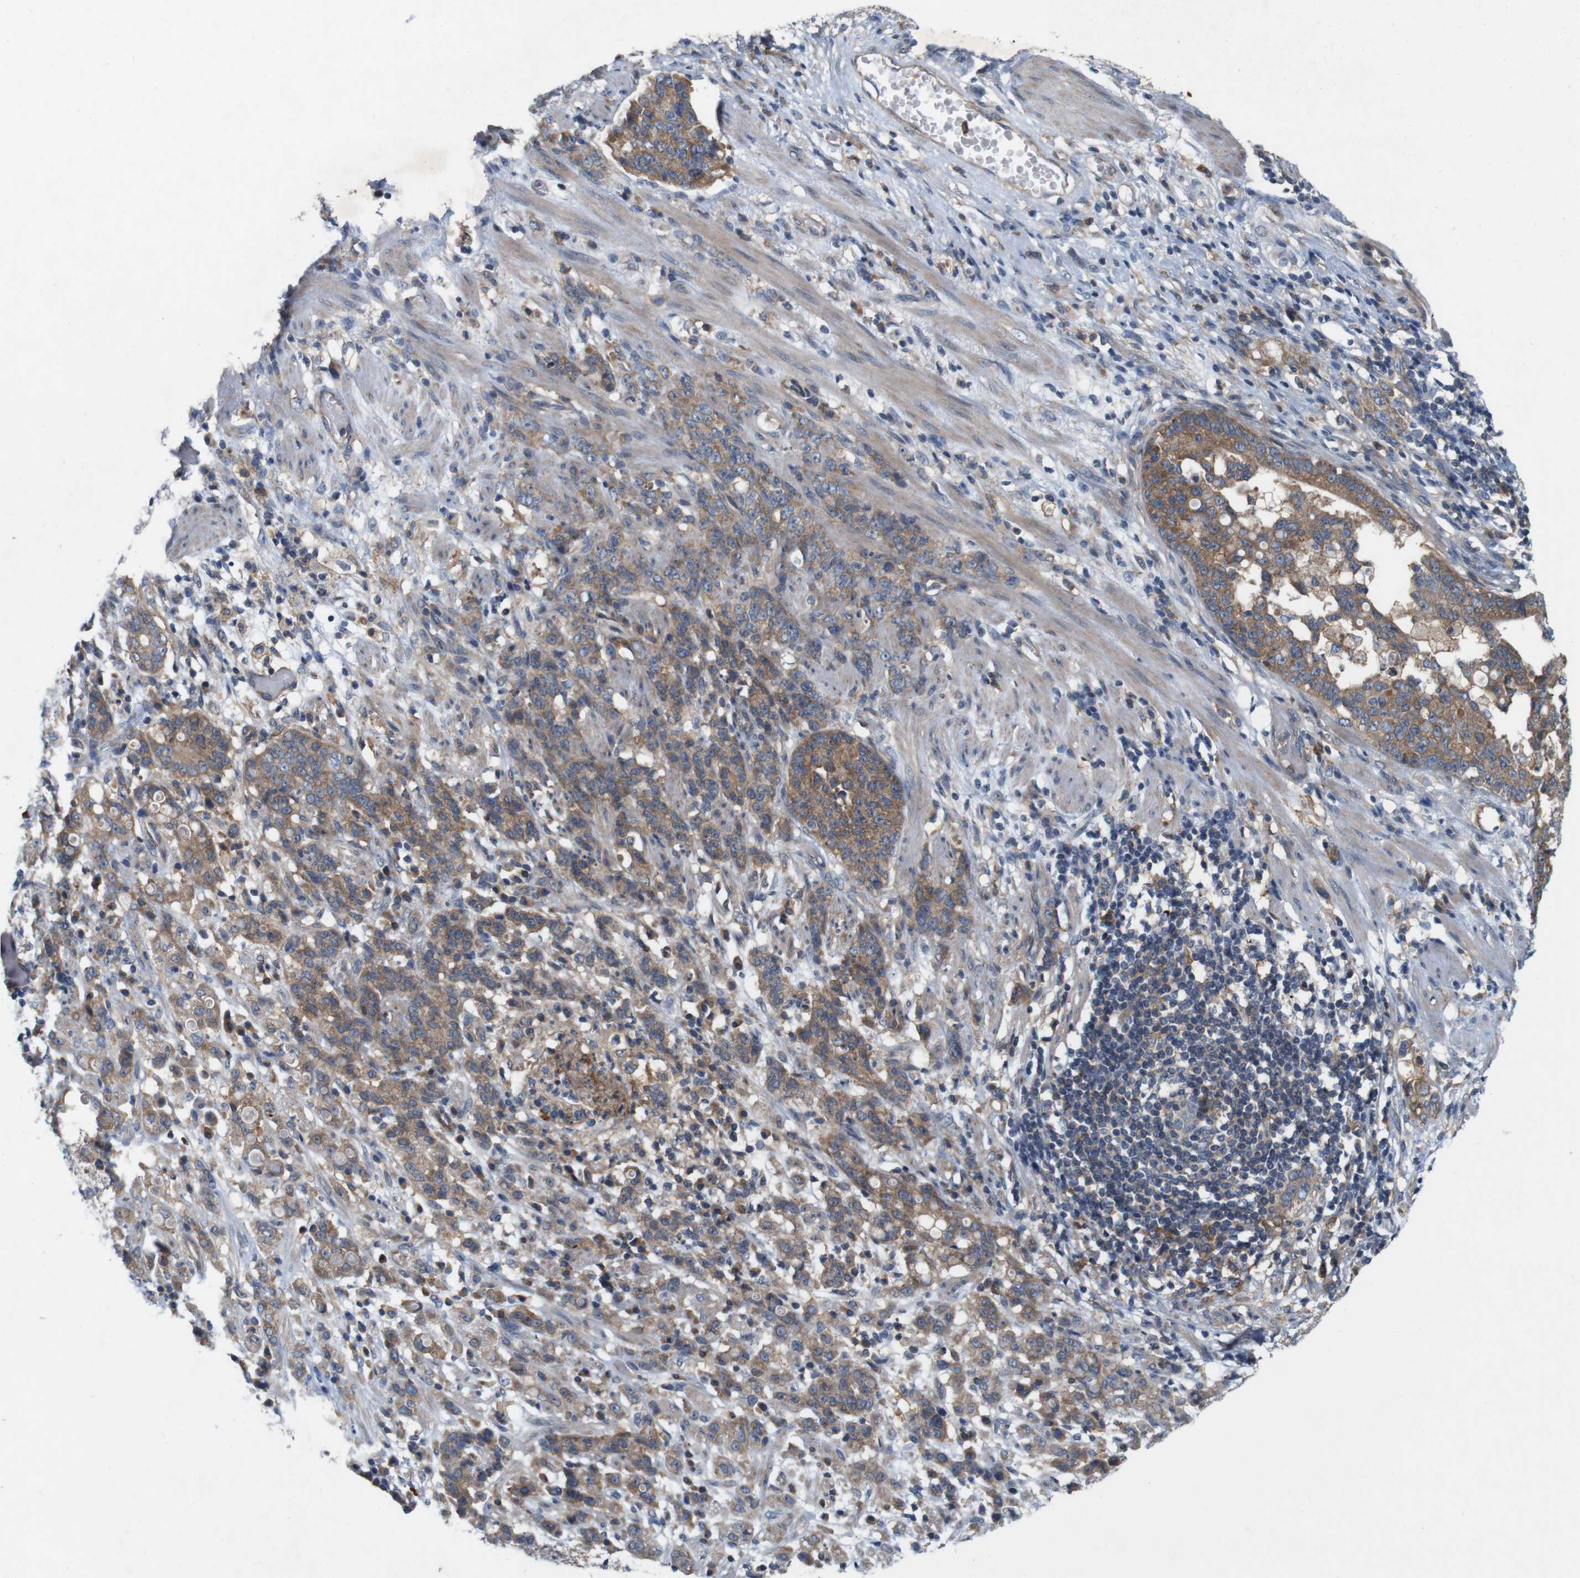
{"staining": {"intensity": "moderate", "quantity": ">75%", "location": "cytoplasmic/membranous"}, "tissue": "stomach cancer", "cell_type": "Tumor cells", "image_type": "cancer", "snomed": [{"axis": "morphology", "description": "Adenocarcinoma, NOS"}, {"axis": "topography", "description": "Stomach, lower"}], "caption": "A histopathology image of adenocarcinoma (stomach) stained for a protein shows moderate cytoplasmic/membranous brown staining in tumor cells.", "gene": "SIGLEC8", "patient": {"sex": "male", "age": 88}}